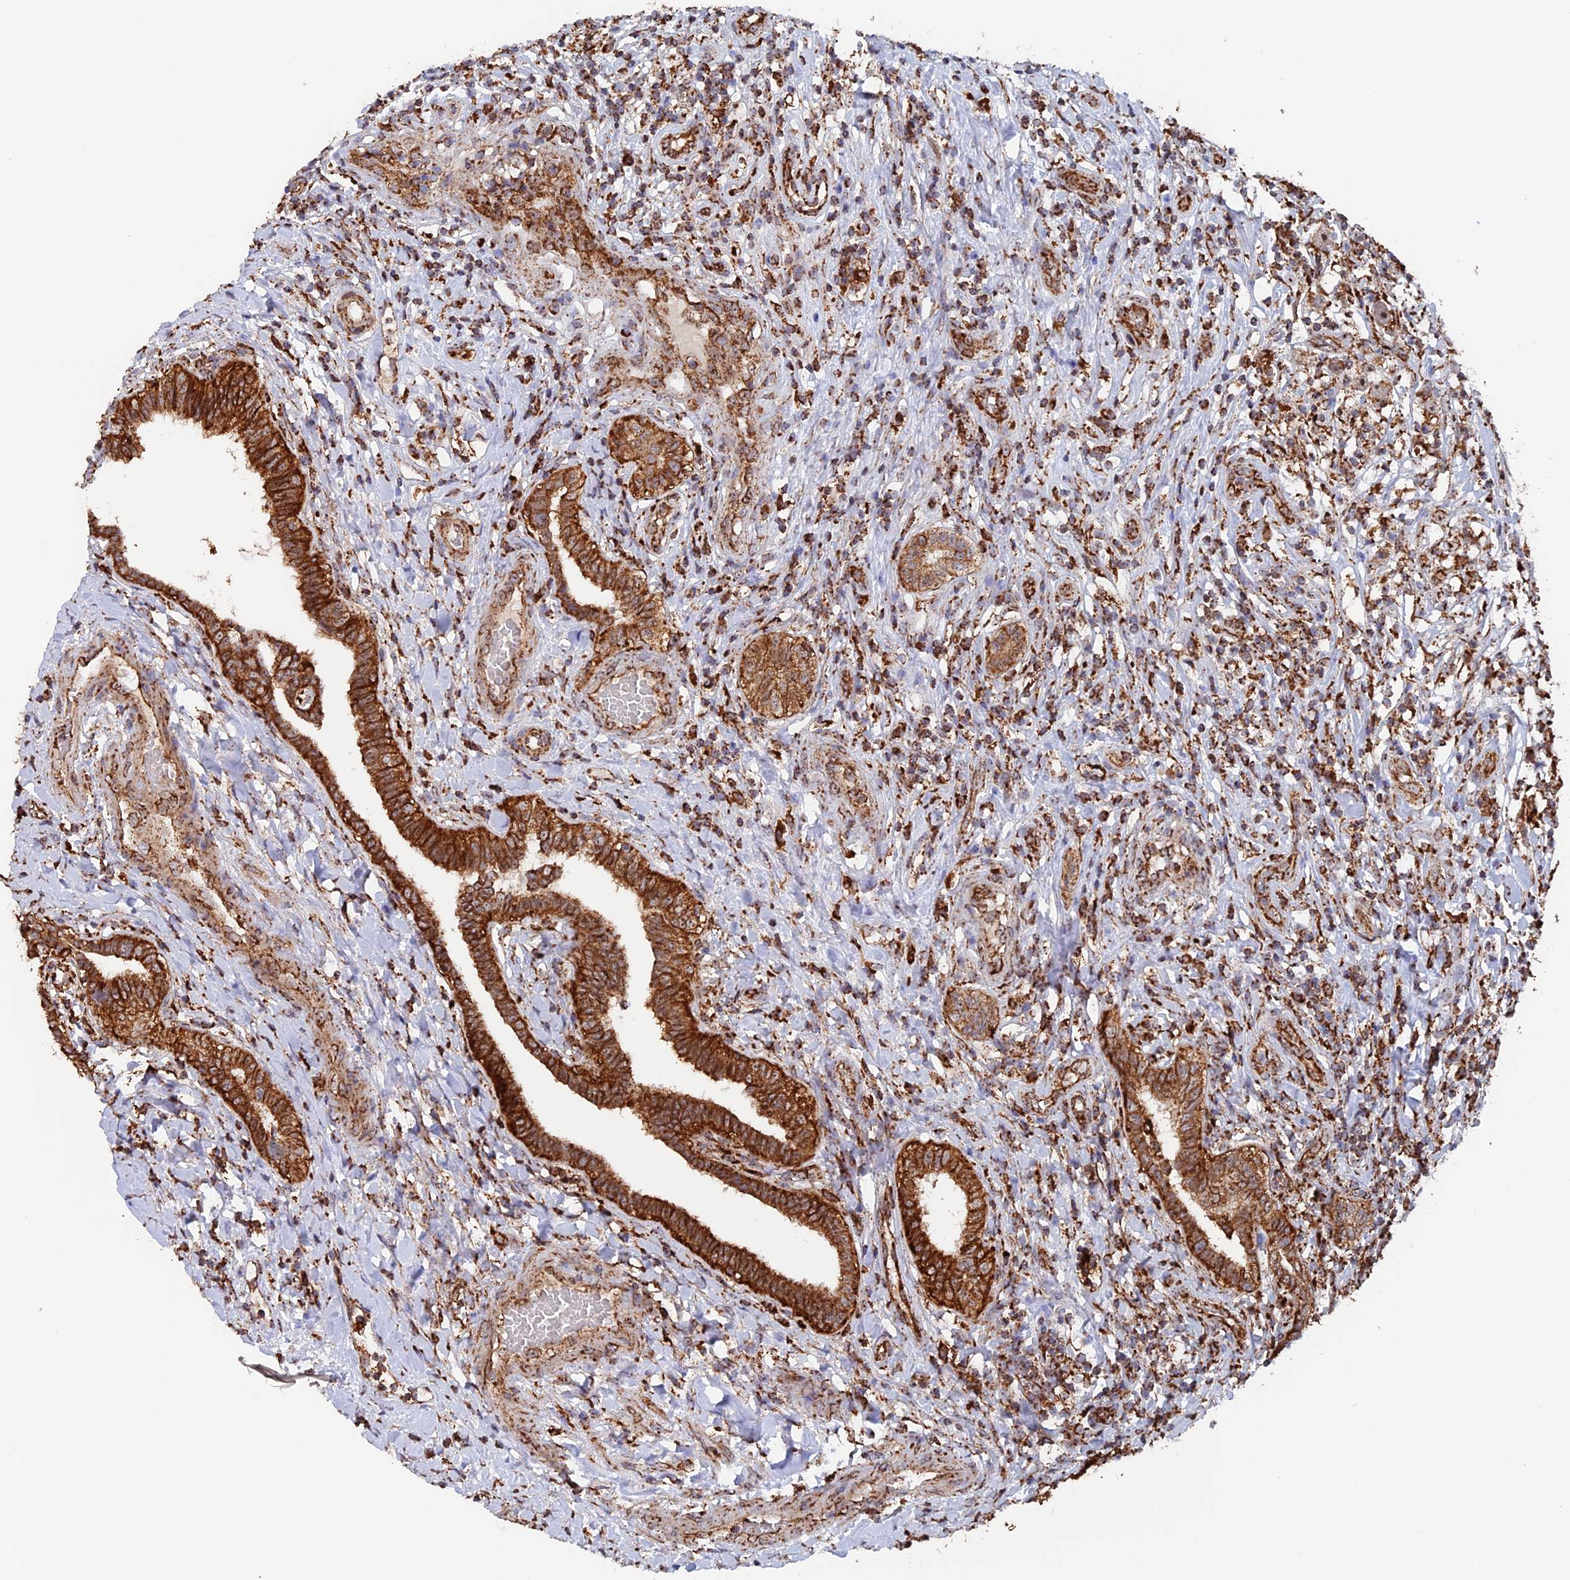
{"staining": {"intensity": "moderate", "quantity": ">75%", "location": "cytoplasmic/membranous"}, "tissue": "testis cancer", "cell_type": "Tumor cells", "image_type": "cancer", "snomed": [{"axis": "morphology", "description": "Seminoma, NOS"}, {"axis": "topography", "description": "Testis"}], "caption": "A brown stain highlights moderate cytoplasmic/membranous staining of a protein in testis cancer tumor cells.", "gene": "DTYMK", "patient": {"sex": "male", "age": 49}}